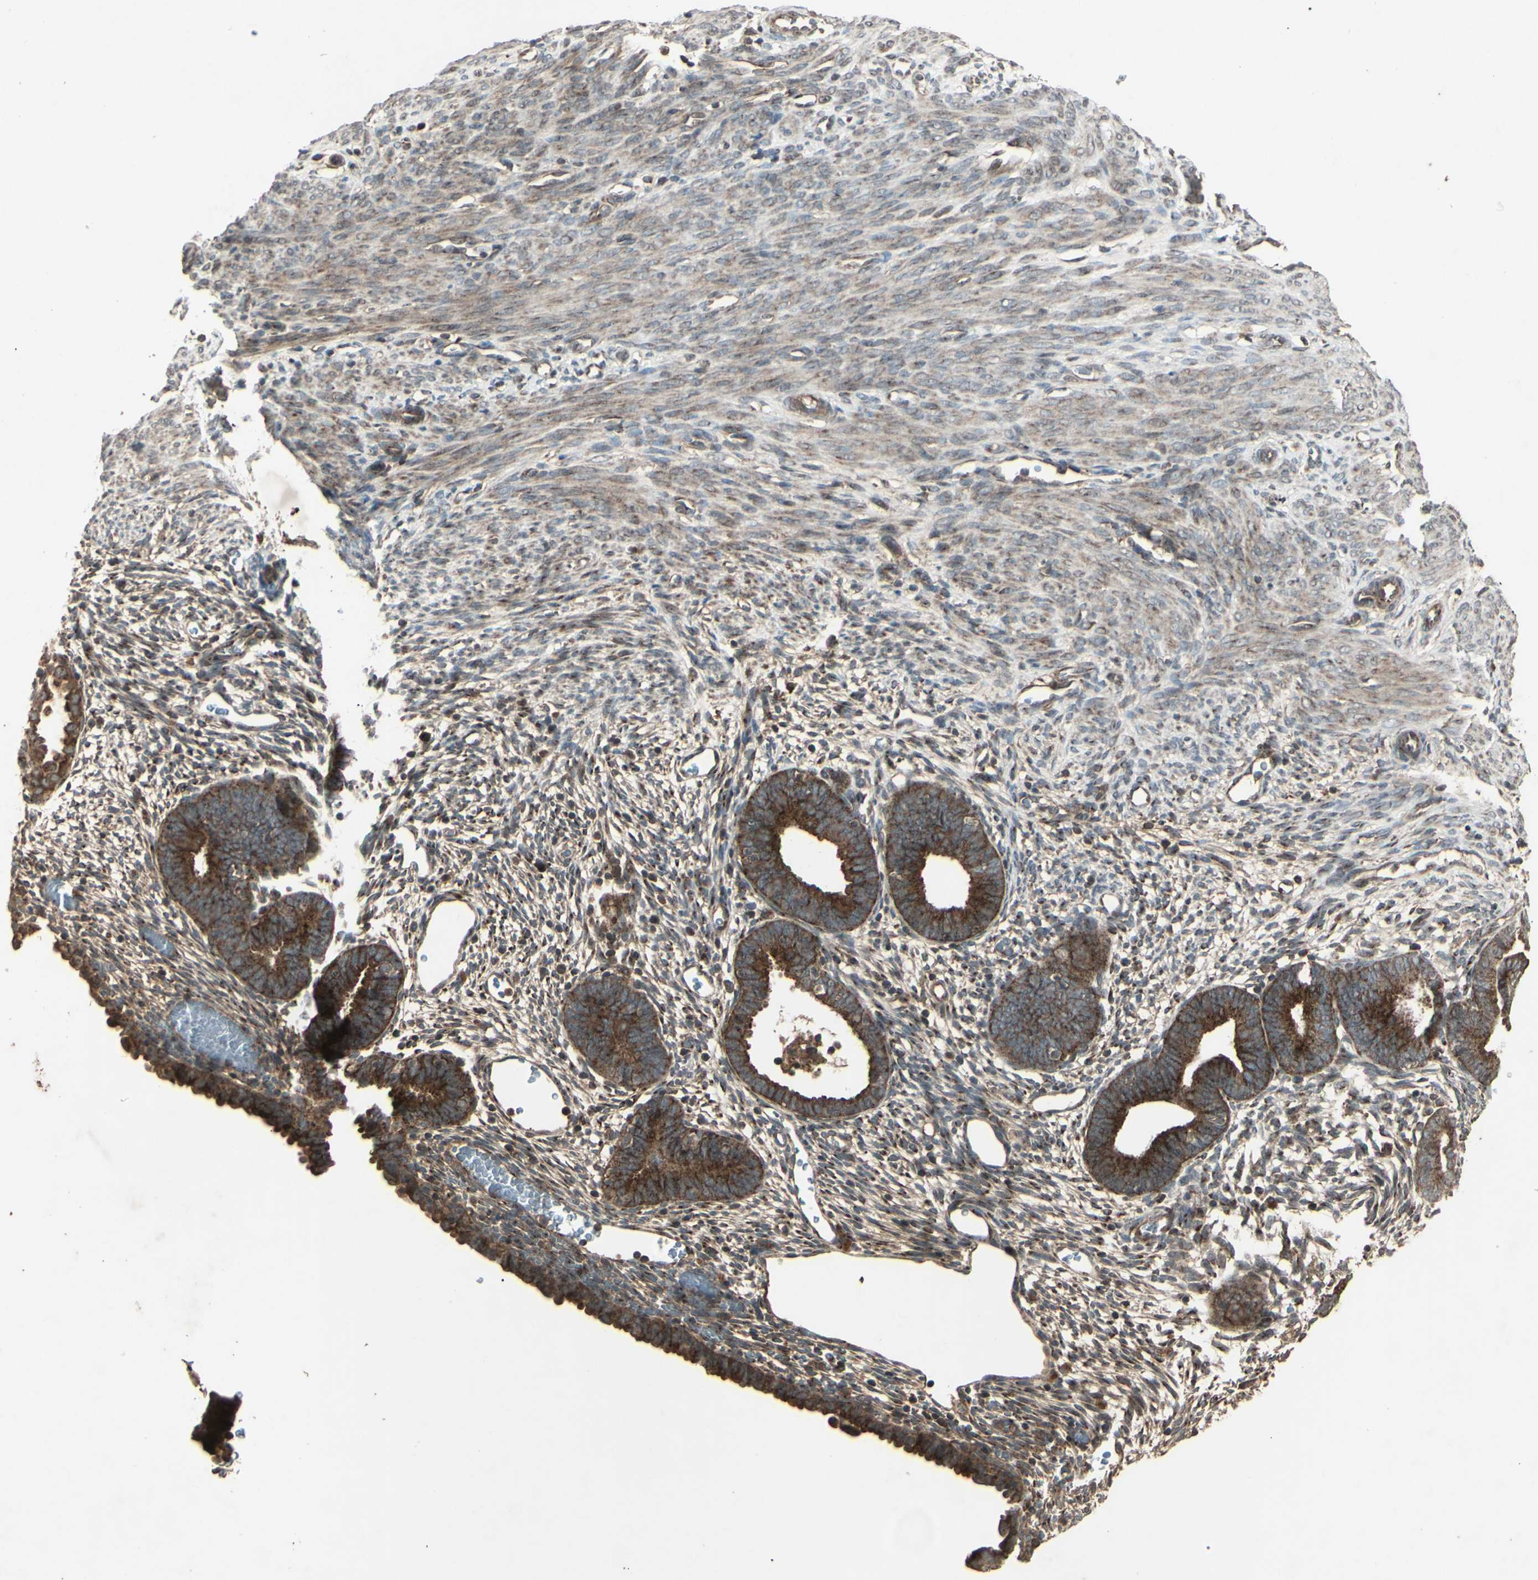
{"staining": {"intensity": "moderate", "quantity": "25%-75%", "location": "cytoplasmic/membranous"}, "tissue": "endometrium", "cell_type": "Cells in endometrial stroma", "image_type": "normal", "snomed": [{"axis": "morphology", "description": "Normal tissue, NOS"}, {"axis": "morphology", "description": "Atrophy, NOS"}, {"axis": "topography", "description": "Uterus"}, {"axis": "topography", "description": "Endometrium"}], "caption": "Moderate cytoplasmic/membranous expression for a protein is seen in approximately 25%-75% of cells in endometrial stroma of benign endometrium using immunohistochemistry (IHC).", "gene": "AP1G1", "patient": {"sex": "female", "age": 68}}